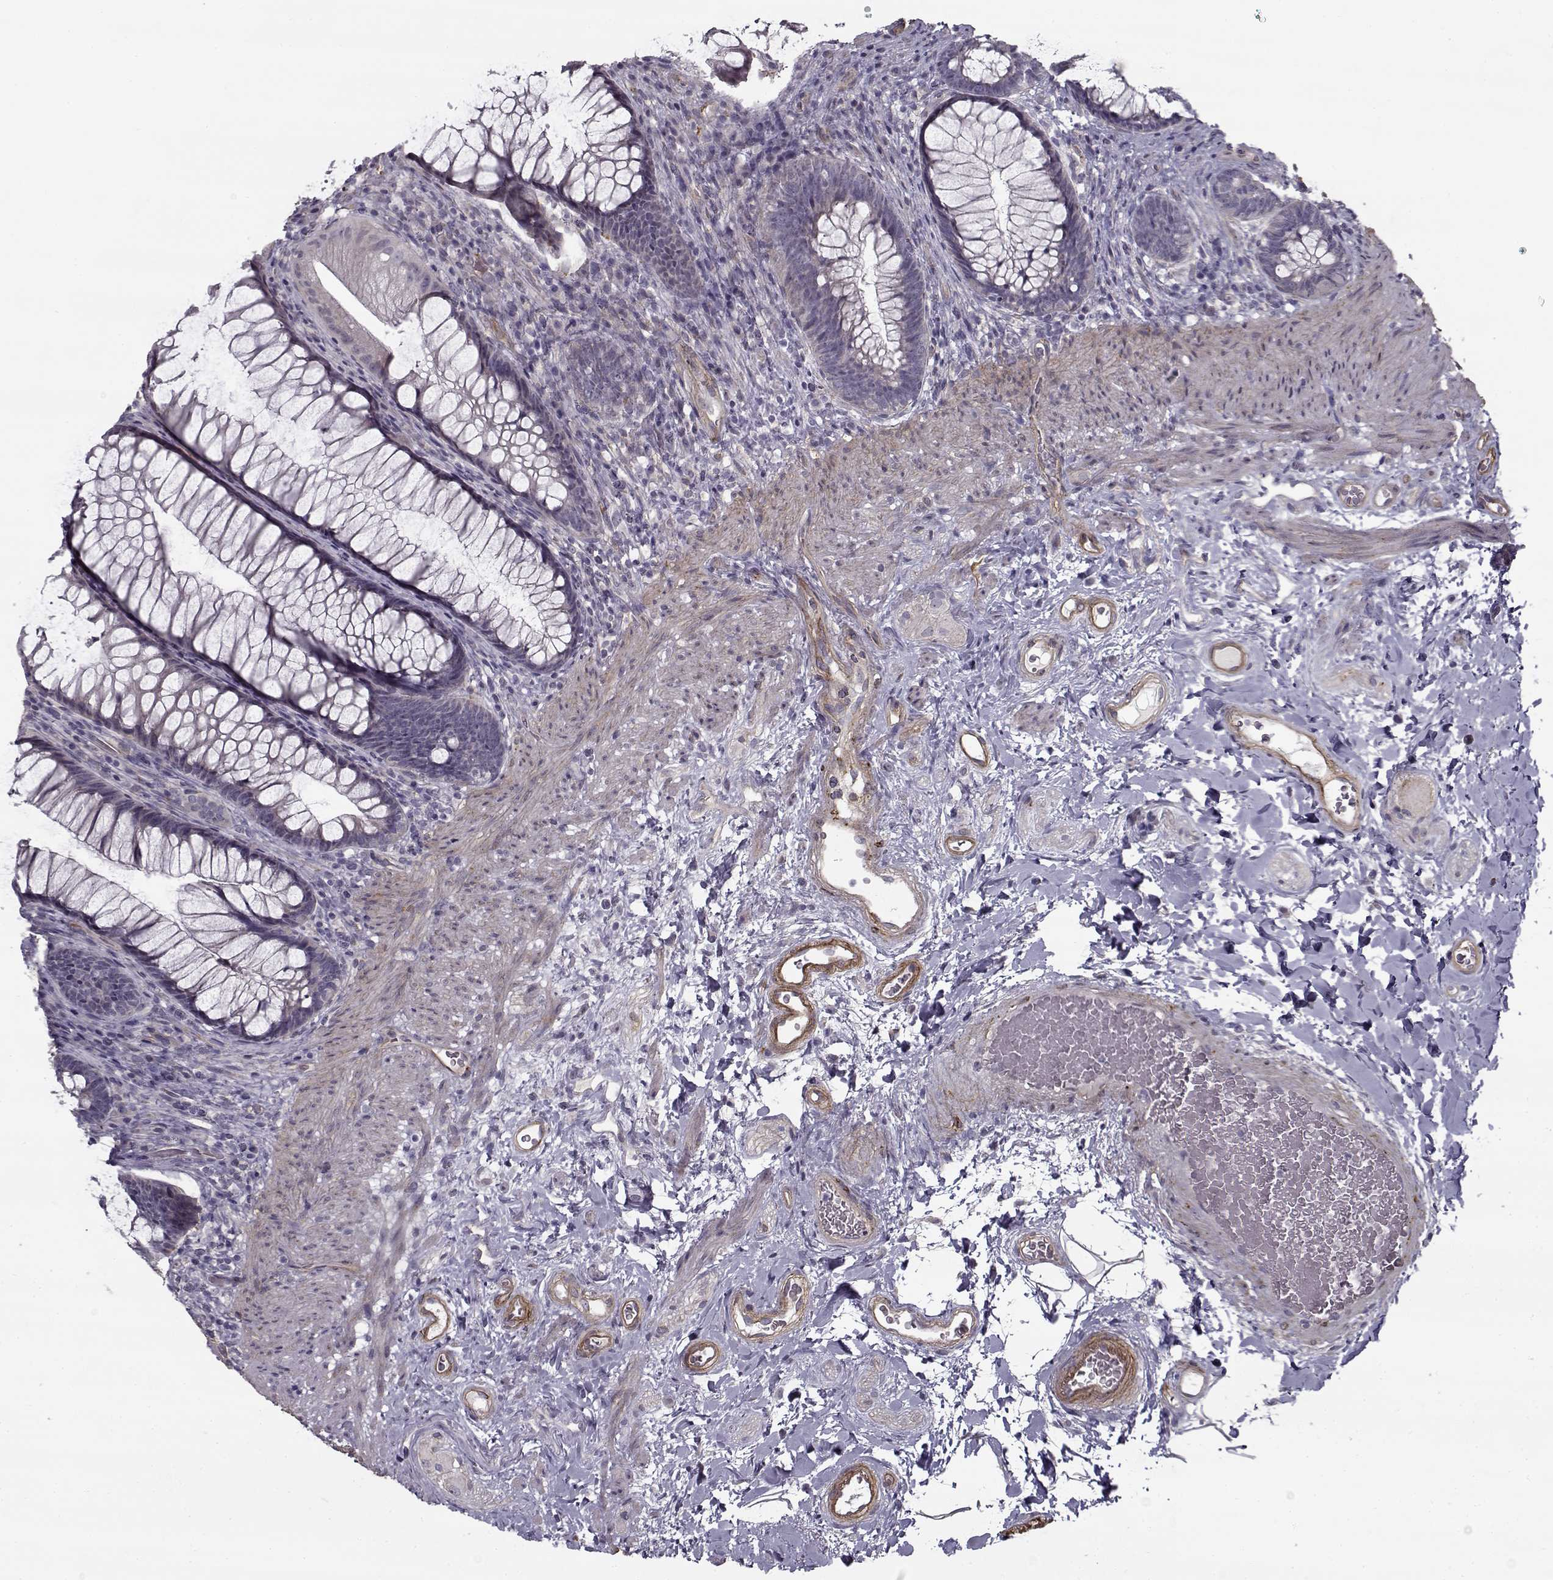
{"staining": {"intensity": "negative", "quantity": "none", "location": "none"}, "tissue": "rectum", "cell_type": "Glandular cells", "image_type": "normal", "snomed": [{"axis": "morphology", "description": "Normal tissue, NOS"}, {"axis": "topography", "description": "Smooth muscle"}, {"axis": "topography", "description": "Rectum"}], "caption": "Immunohistochemistry of unremarkable rectum exhibits no expression in glandular cells. (DAB IHC visualized using brightfield microscopy, high magnification).", "gene": "LAMB2", "patient": {"sex": "male", "age": 53}}